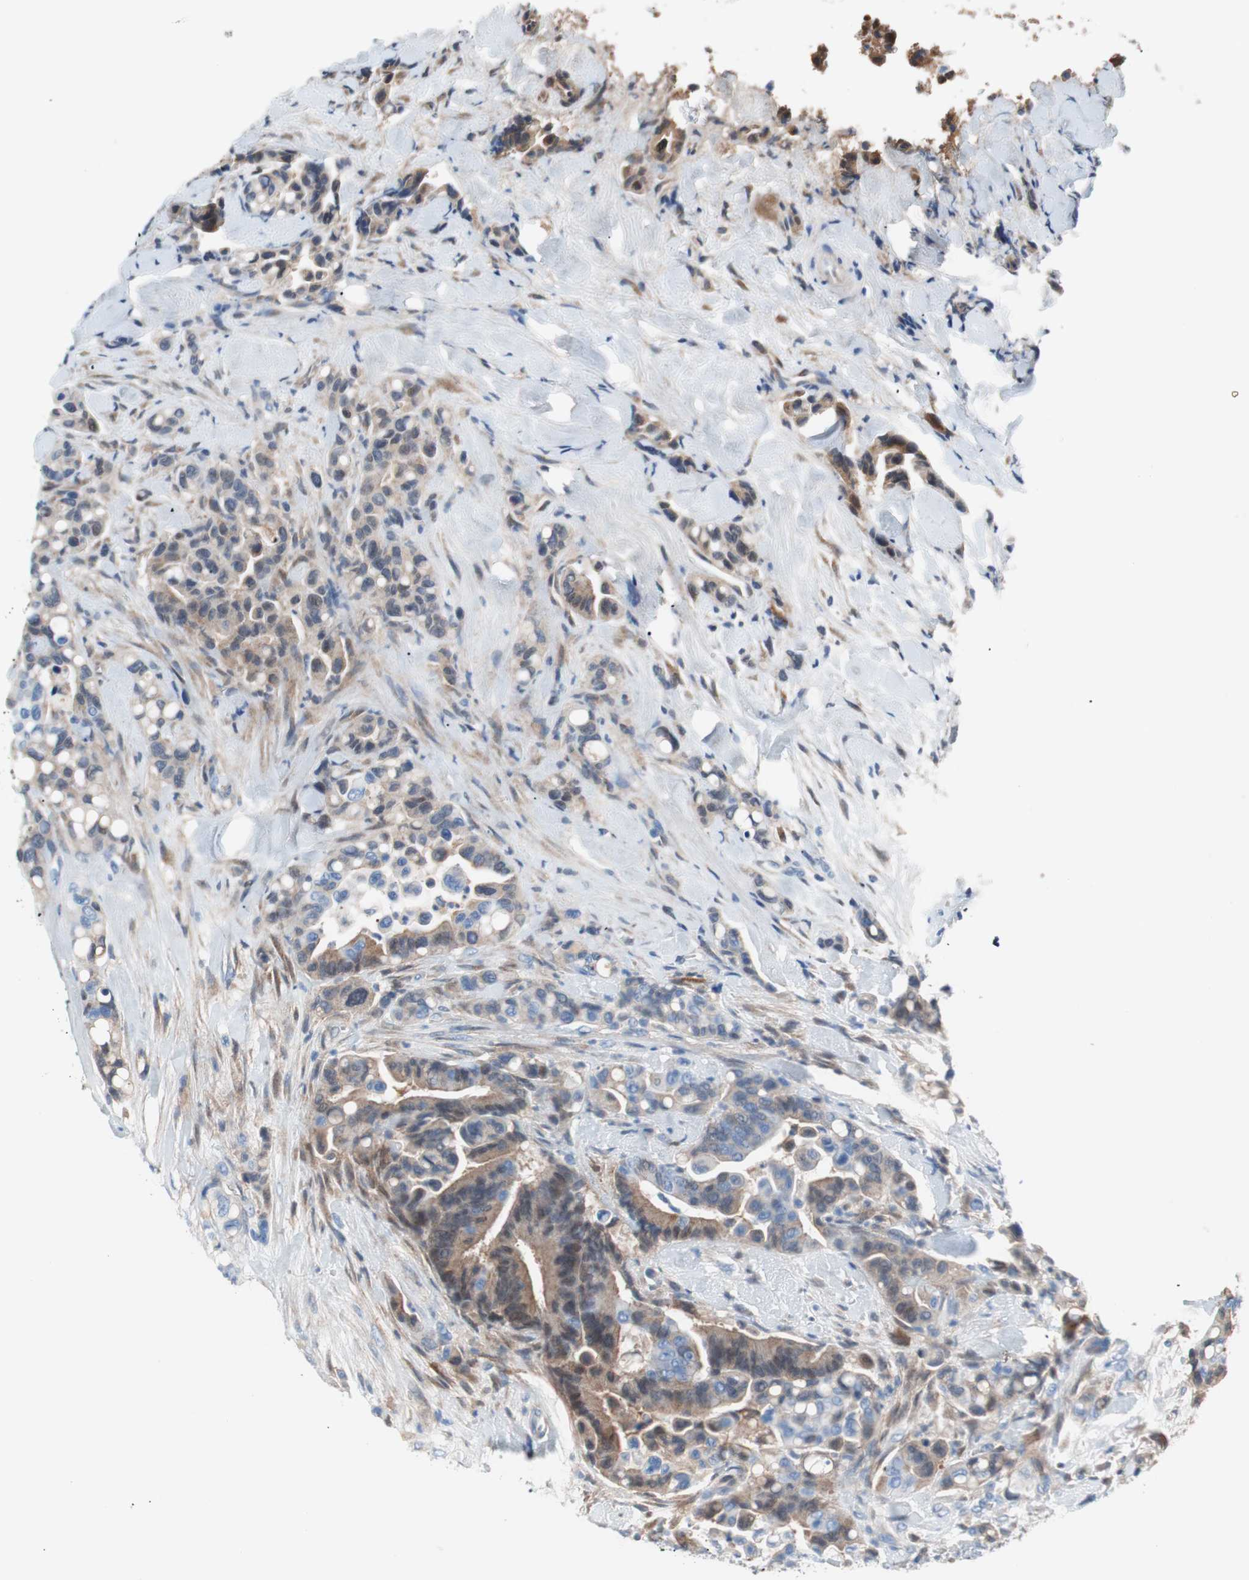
{"staining": {"intensity": "moderate", "quantity": "25%-75%", "location": "cytoplasmic/membranous"}, "tissue": "colorectal cancer", "cell_type": "Tumor cells", "image_type": "cancer", "snomed": [{"axis": "morphology", "description": "Normal tissue, NOS"}, {"axis": "morphology", "description": "Adenocarcinoma, NOS"}, {"axis": "topography", "description": "Colon"}], "caption": "Colorectal cancer stained with DAB immunohistochemistry shows medium levels of moderate cytoplasmic/membranous expression in approximately 25%-75% of tumor cells.", "gene": "RBP4", "patient": {"sex": "male", "age": 82}}